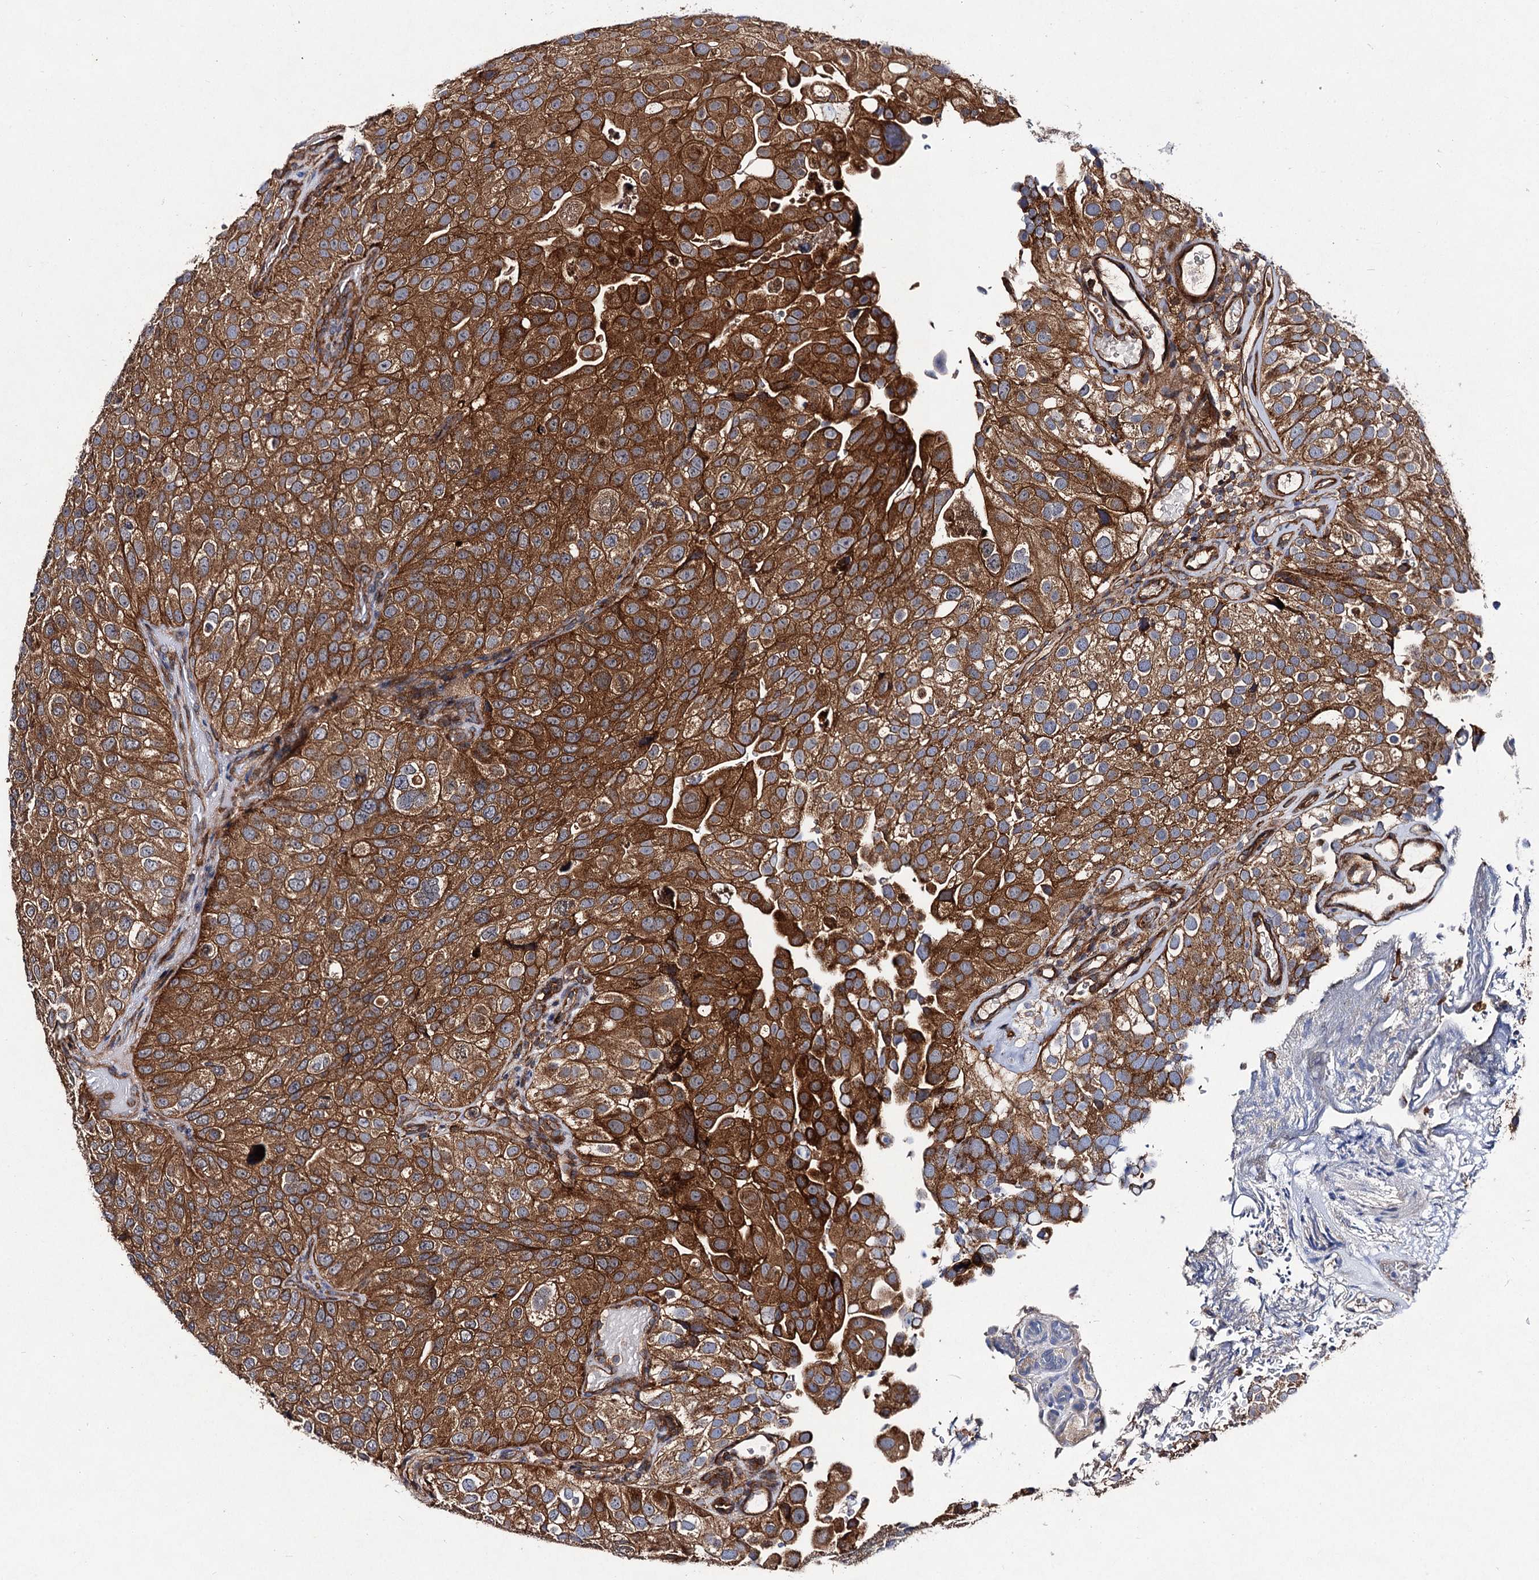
{"staining": {"intensity": "strong", "quantity": ">75%", "location": "cytoplasmic/membranous"}, "tissue": "urothelial cancer", "cell_type": "Tumor cells", "image_type": "cancer", "snomed": [{"axis": "morphology", "description": "Urothelial carcinoma, Low grade"}, {"axis": "topography", "description": "Urinary bladder"}], "caption": "Brown immunohistochemical staining in human urothelial cancer displays strong cytoplasmic/membranous positivity in about >75% of tumor cells.", "gene": "VPS29", "patient": {"sex": "male", "age": 78}}